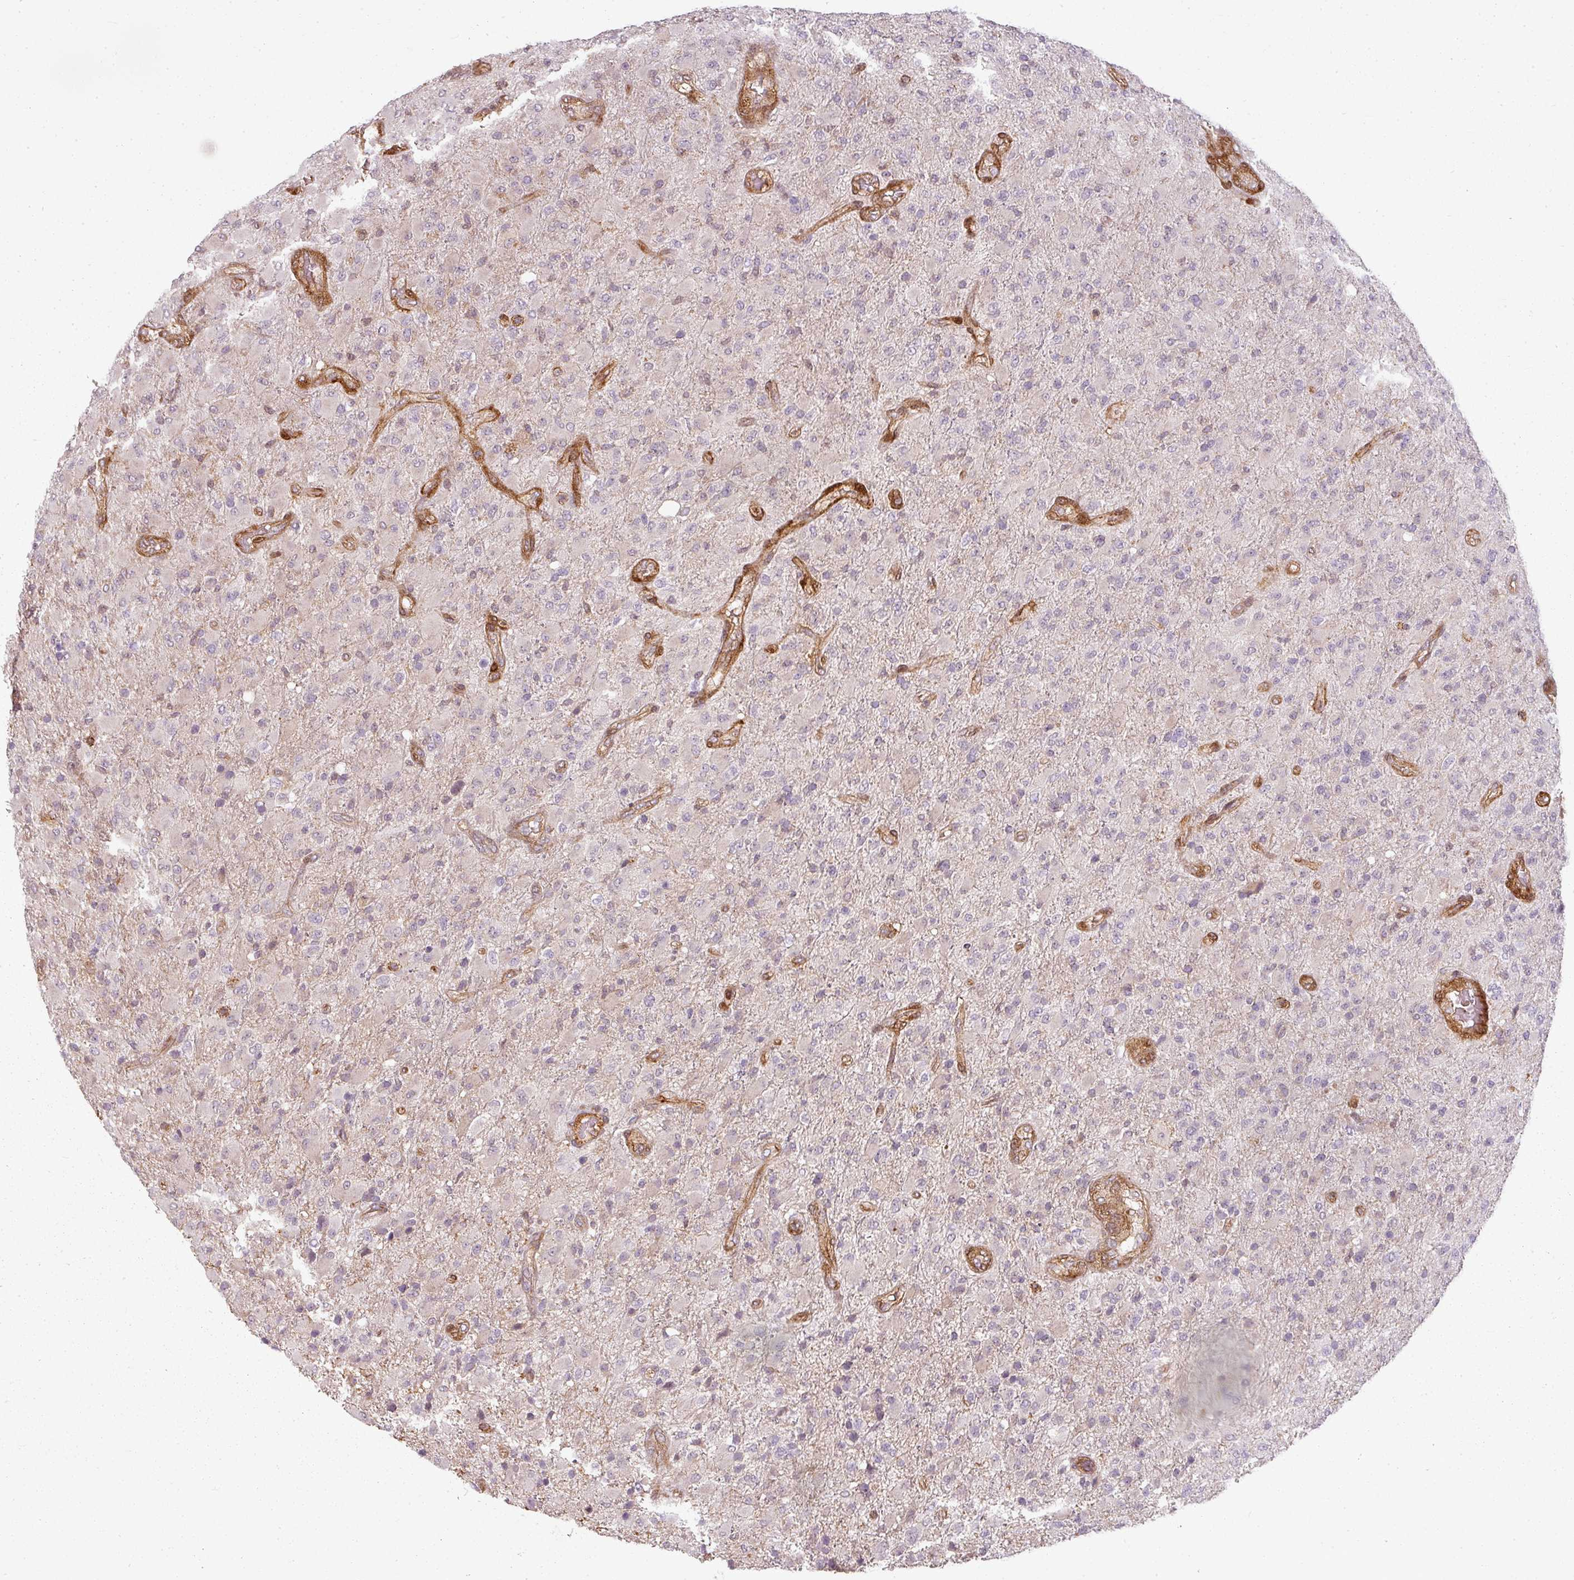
{"staining": {"intensity": "negative", "quantity": "none", "location": "none"}, "tissue": "glioma", "cell_type": "Tumor cells", "image_type": "cancer", "snomed": [{"axis": "morphology", "description": "Glioma, malignant, Low grade"}, {"axis": "topography", "description": "Brain"}], "caption": "Tumor cells are negative for brown protein staining in low-grade glioma (malignant).", "gene": "CLIC1", "patient": {"sex": "male", "age": 65}}